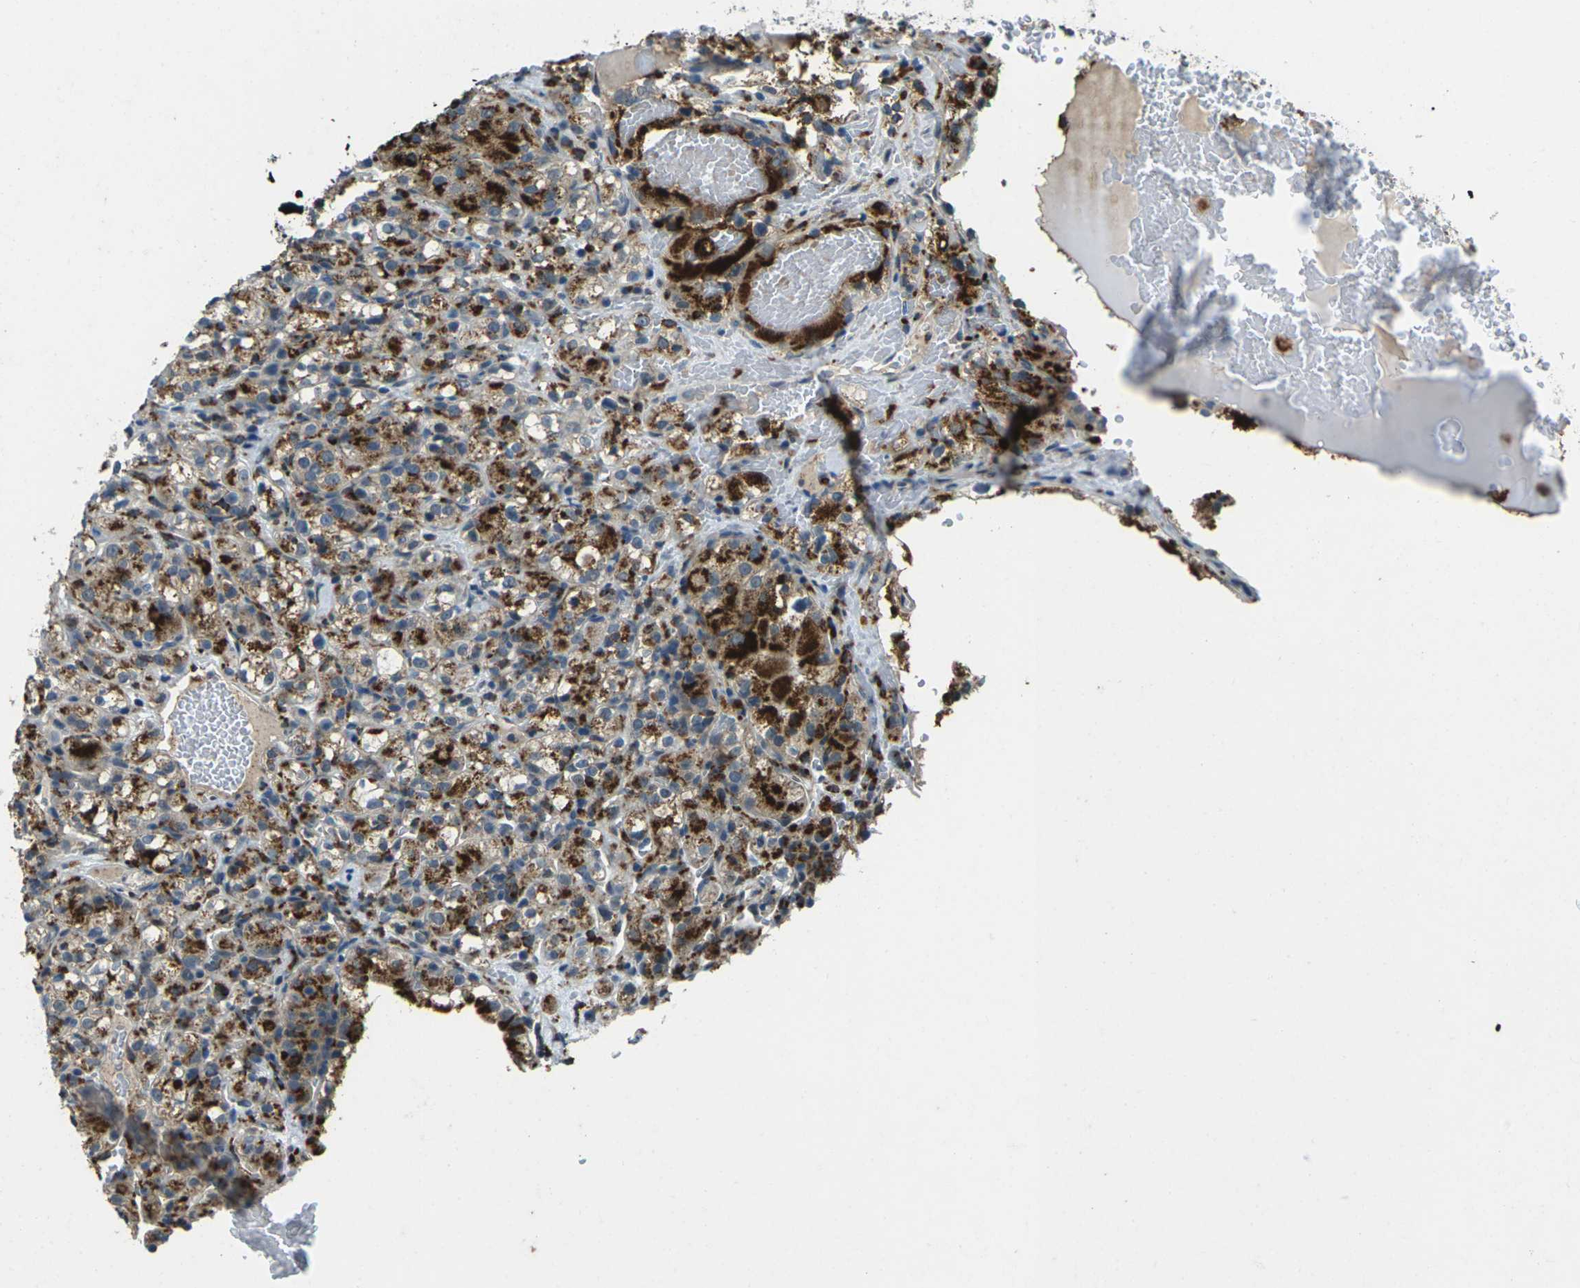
{"staining": {"intensity": "moderate", "quantity": ">75%", "location": "cytoplasmic/membranous"}, "tissue": "renal cancer", "cell_type": "Tumor cells", "image_type": "cancer", "snomed": [{"axis": "morphology", "description": "Normal tissue, NOS"}, {"axis": "morphology", "description": "Adenocarcinoma, NOS"}, {"axis": "topography", "description": "Kidney"}], "caption": "Renal cancer stained for a protein demonstrates moderate cytoplasmic/membranous positivity in tumor cells.", "gene": "SLC31A2", "patient": {"sex": "male", "age": 61}}